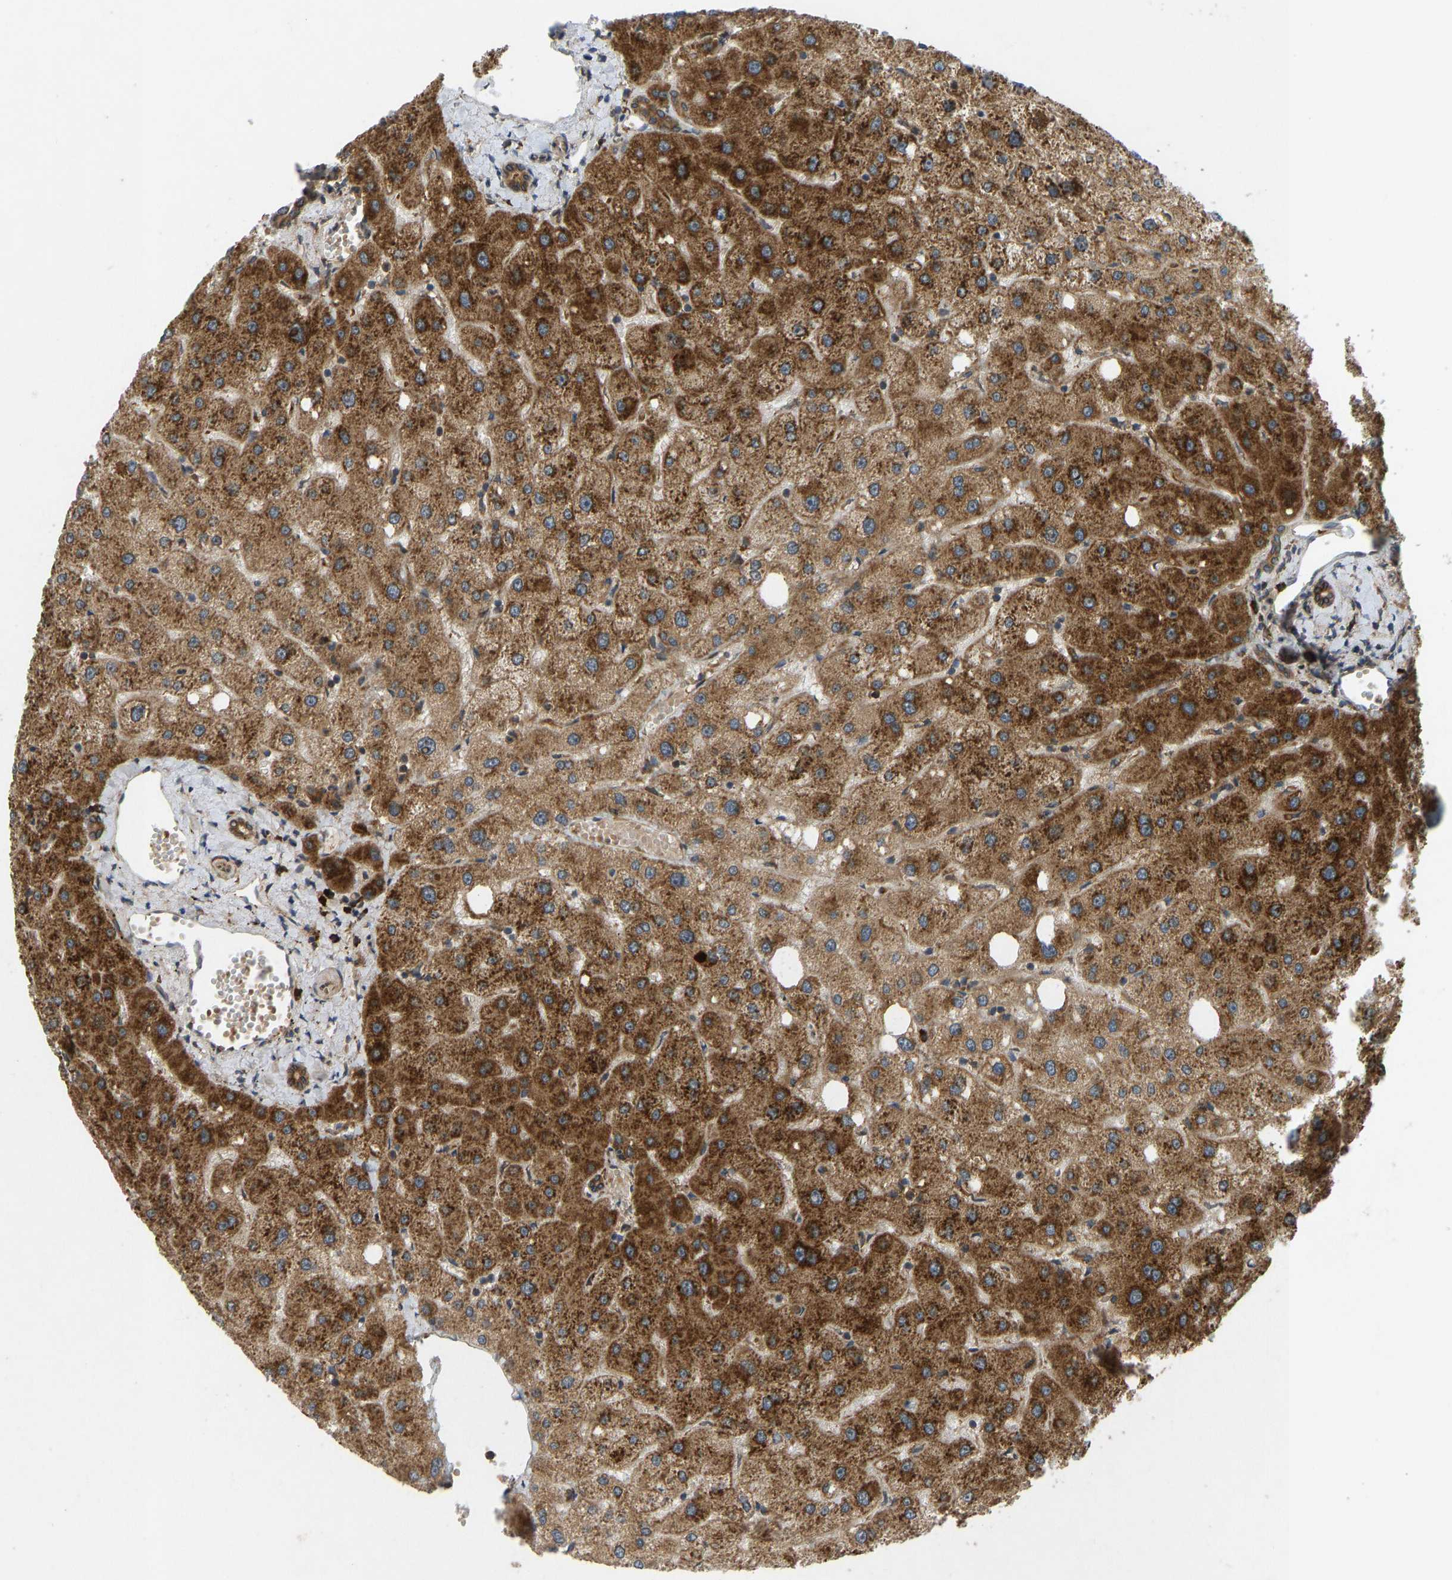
{"staining": {"intensity": "strong", "quantity": ">75%", "location": "cytoplasmic/membranous"}, "tissue": "liver", "cell_type": "Cholangiocytes", "image_type": "normal", "snomed": [{"axis": "morphology", "description": "Normal tissue, NOS"}, {"axis": "topography", "description": "Liver"}], "caption": "A photomicrograph showing strong cytoplasmic/membranous staining in about >75% of cholangiocytes in normal liver, as visualized by brown immunohistochemical staining.", "gene": "RPN2", "patient": {"sex": "male", "age": 73}}